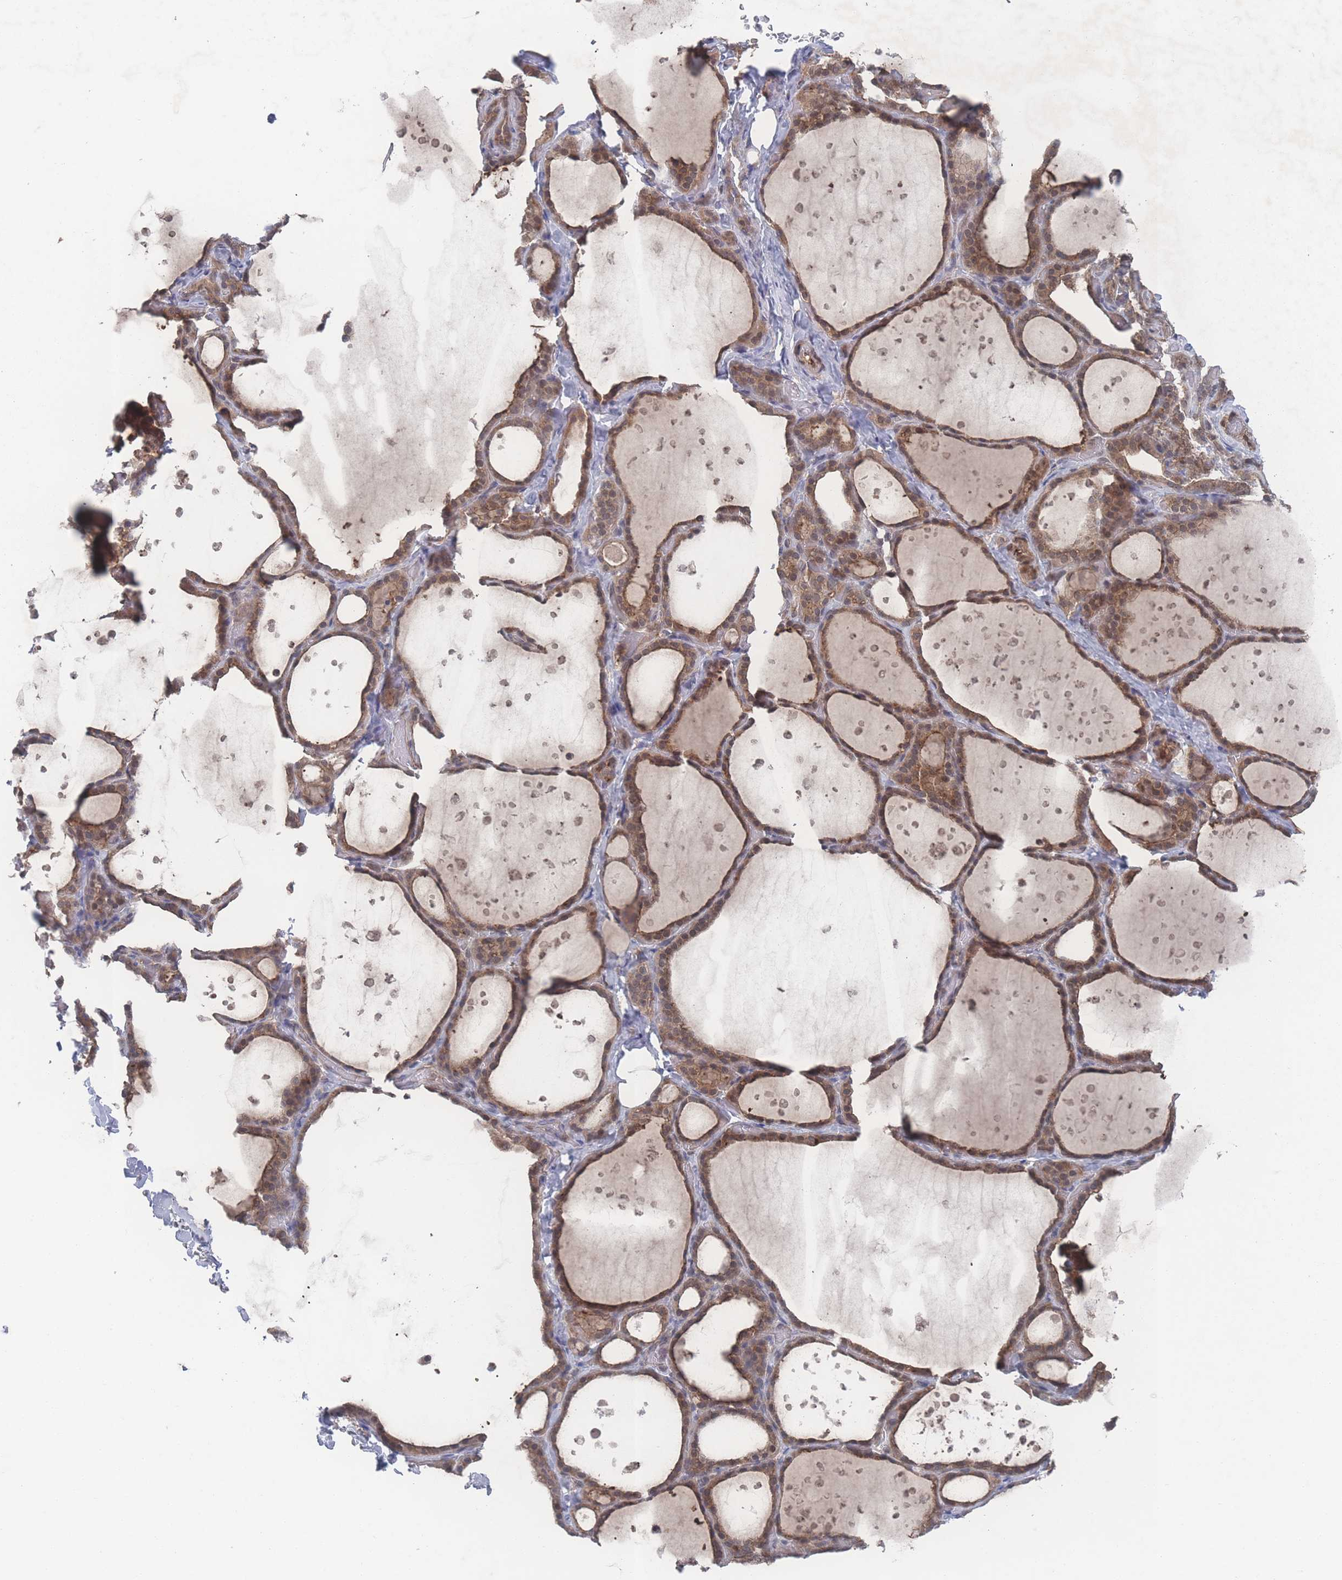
{"staining": {"intensity": "moderate", "quantity": ">75%", "location": "cytoplasmic/membranous,nuclear"}, "tissue": "thyroid gland", "cell_type": "Glandular cells", "image_type": "normal", "snomed": [{"axis": "morphology", "description": "Normal tissue, NOS"}, {"axis": "topography", "description": "Thyroid gland"}], "caption": "Immunohistochemistry (IHC) (DAB) staining of unremarkable thyroid gland reveals moderate cytoplasmic/membranous,nuclear protein expression in about >75% of glandular cells. (Brightfield microscopy of DAB IHC at high magnification).", "gene": "PSMA1", "patient": {"sex": "female", "age": 44}}